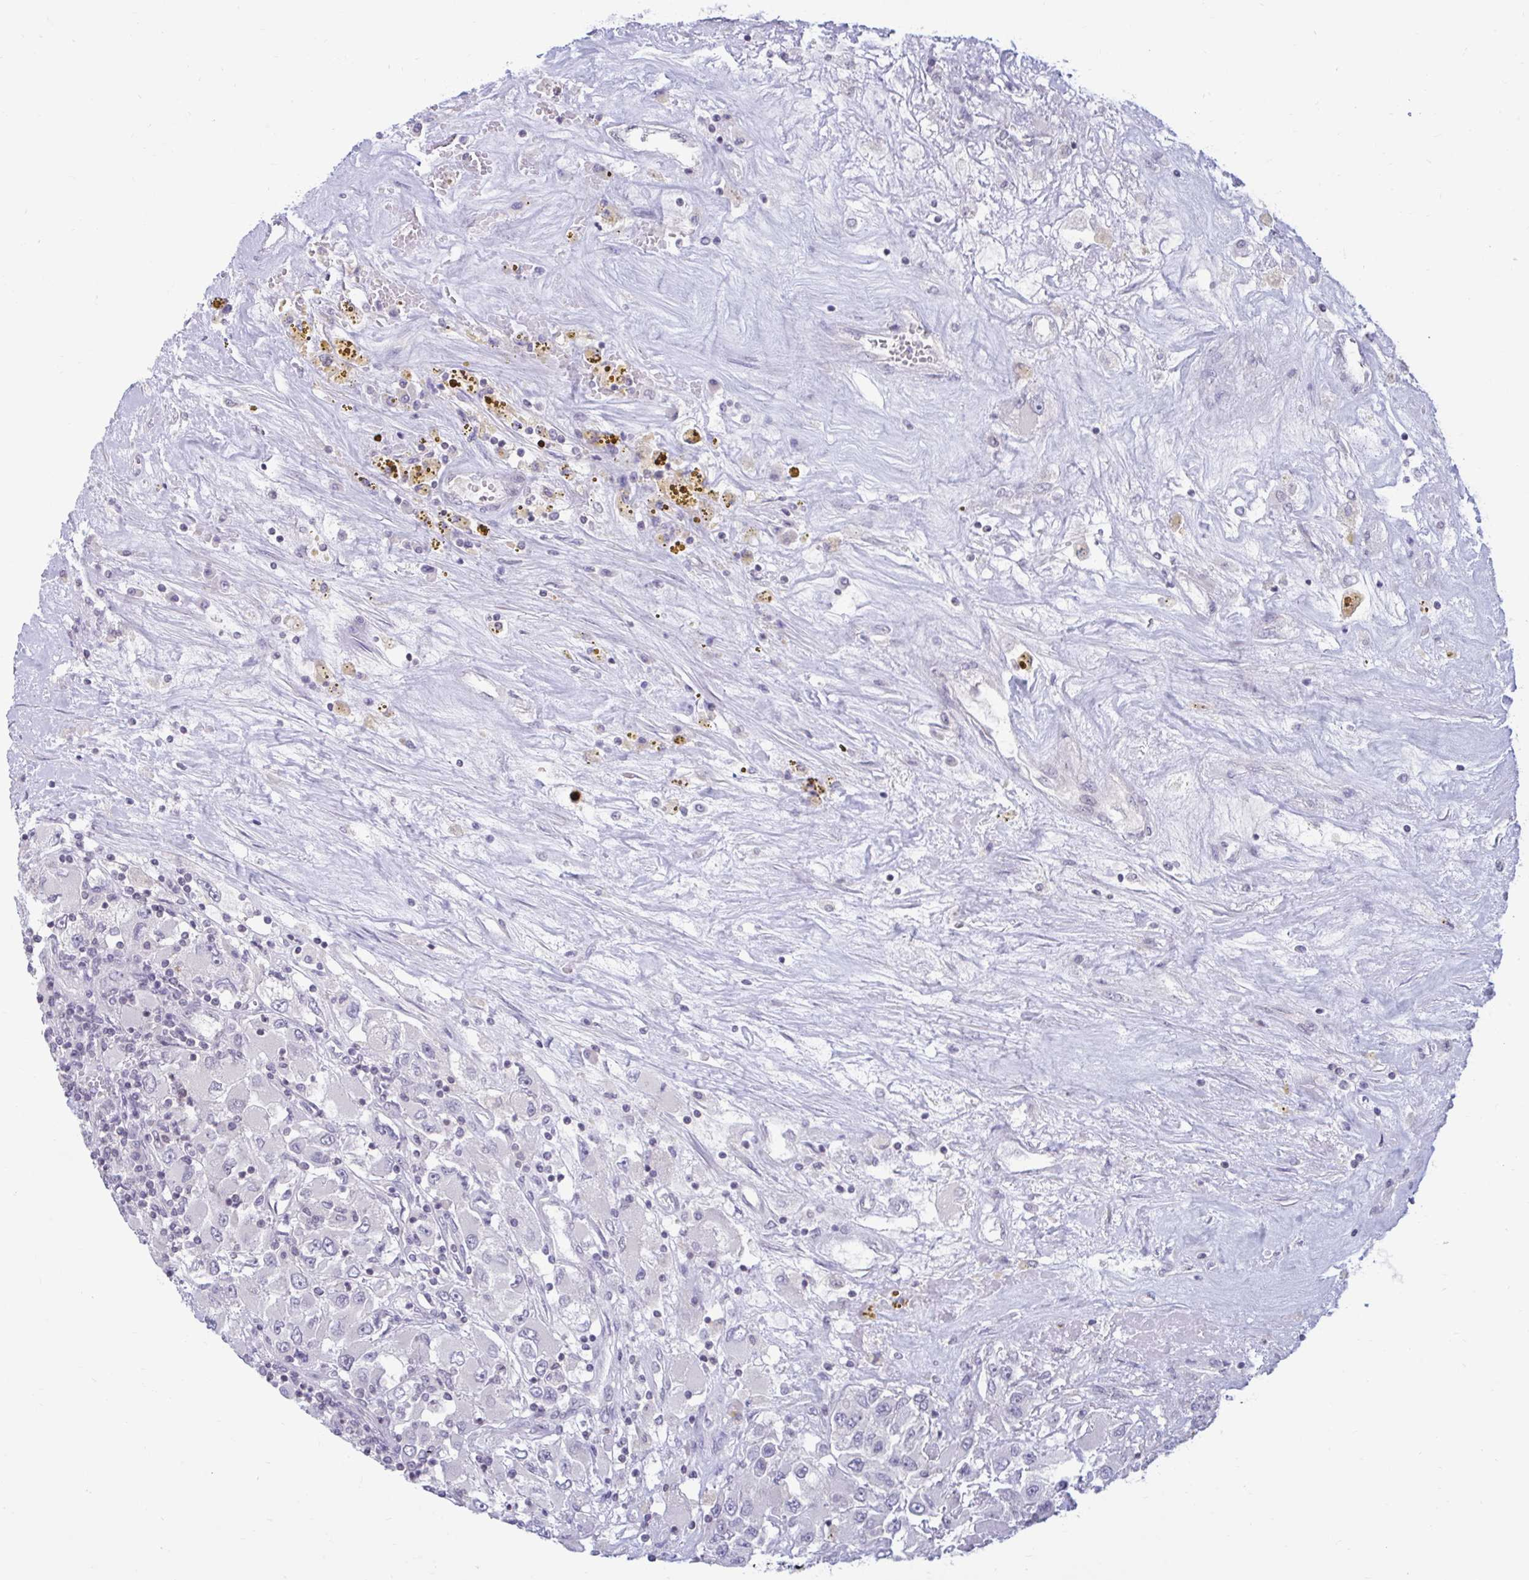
{"staining": {"intensity": "negative", "quantity": "none", "location": "none"}, "tissue": "renal cancer", "cell_type": "Tumor cells", "image_type": "cancer", "snomed": [{"axis": "morphology", "description": "Adenocarcinoma, NOS"}, {"axis": "topography", "description": "Kidney"}], "caption": "High power microscopy image of an immunohistochemistry (IHC) histopathology image of adenocarcinoma (renal), revealing no significant positivity in tumor cells. (Immunohistochemistry (ihc), brightfield microscopy, high magnification).", "gene": "ARPP19", "patient": {"sex": "female", "age": 52}}